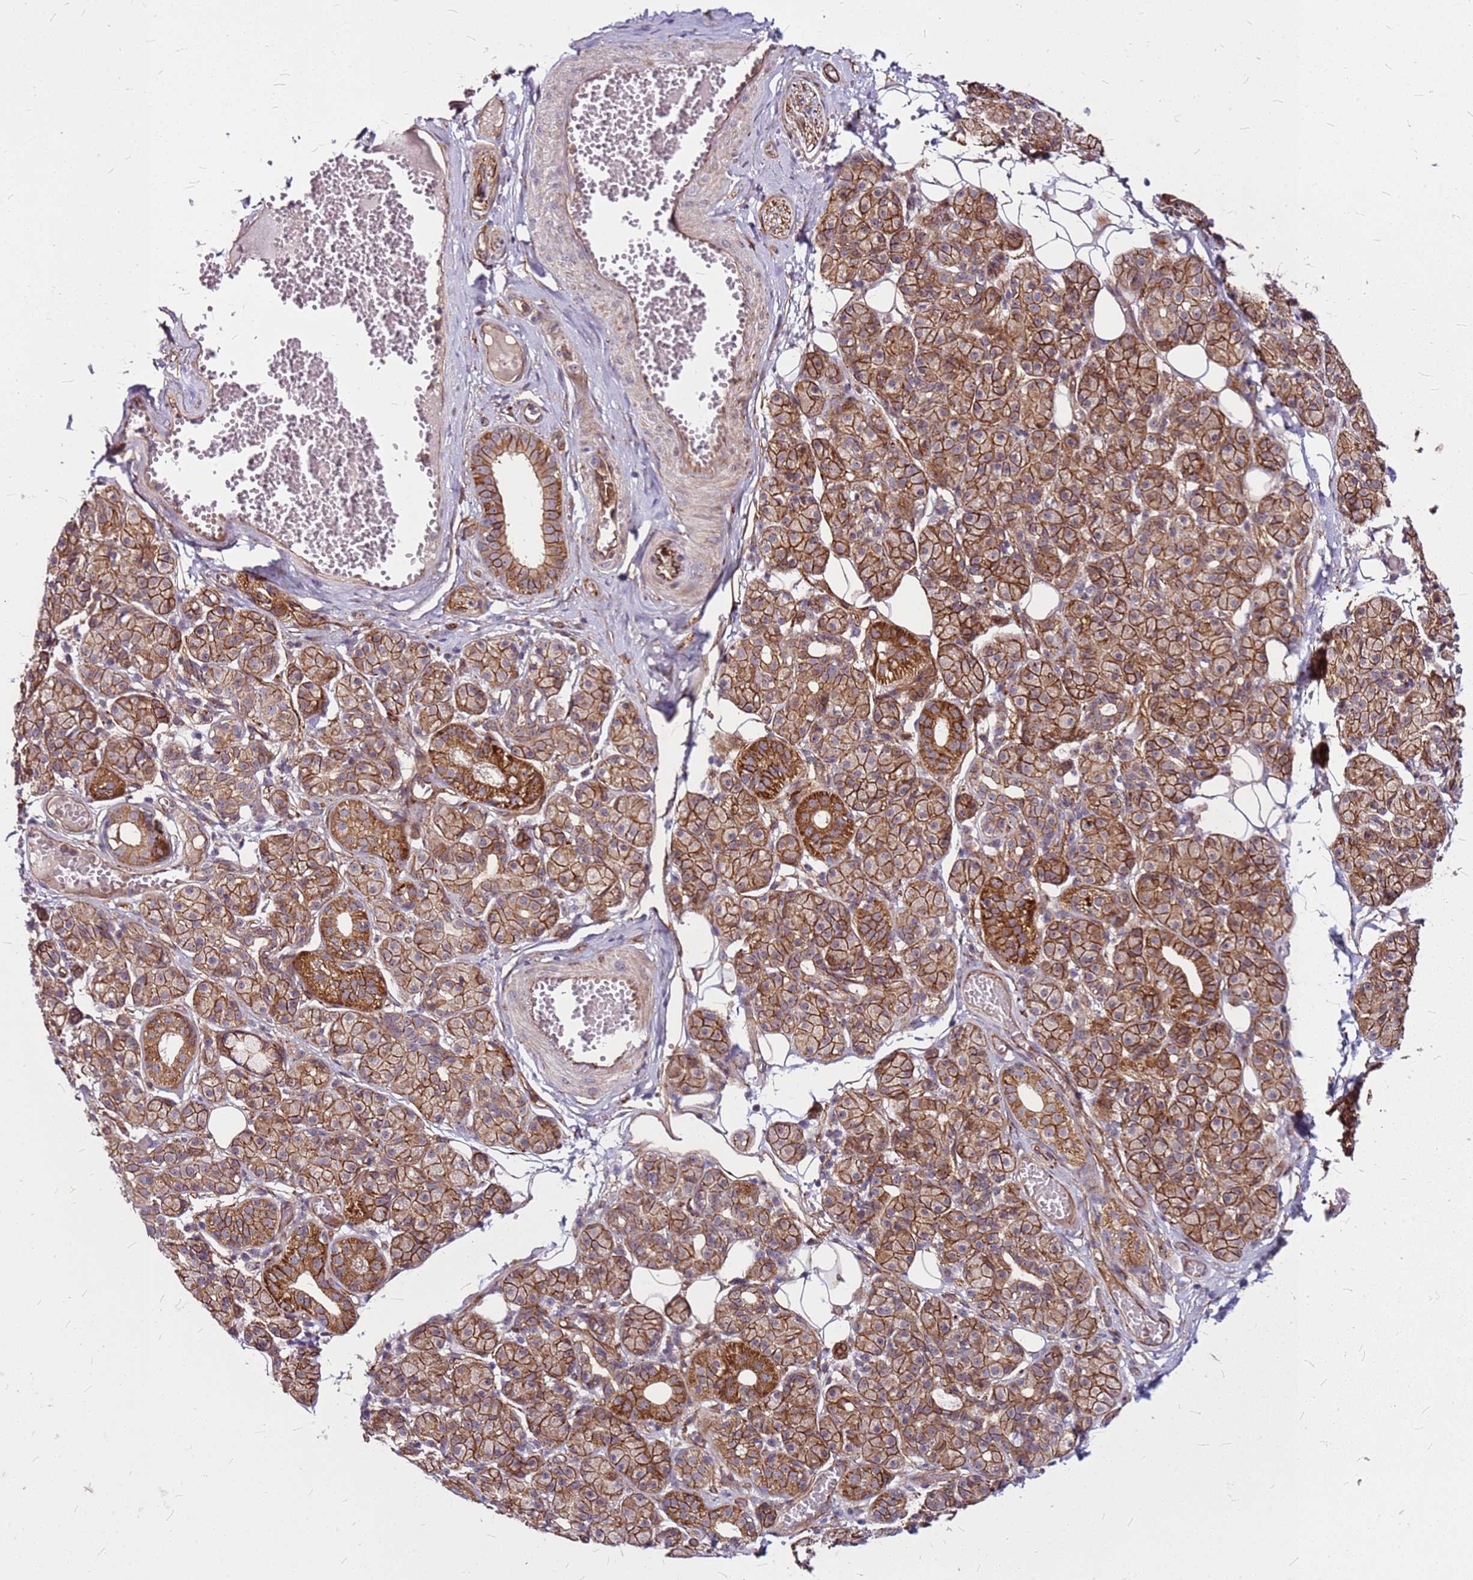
{"staining": {"intensity": "strong", "quantity": ">75%", "location": "cytoplasmic/membranous"}, "tissue": "salivary gland", "cell_type": "Glandular cells", "image_type": "normal", "snomed": [{"axis": "morphology", "description": "Normal tissue, NOS"}, {"axis": "topography", "description": "Salivary gland"}], "caption": "DAB immunohistochemical staining of benign human salivary gland reveals strong cytoplasmic/membranous protein expression in approximately >75% of glandular cells.", "gene": "TOPAZ1", "patient": {"sex": "male", "age": 63}}